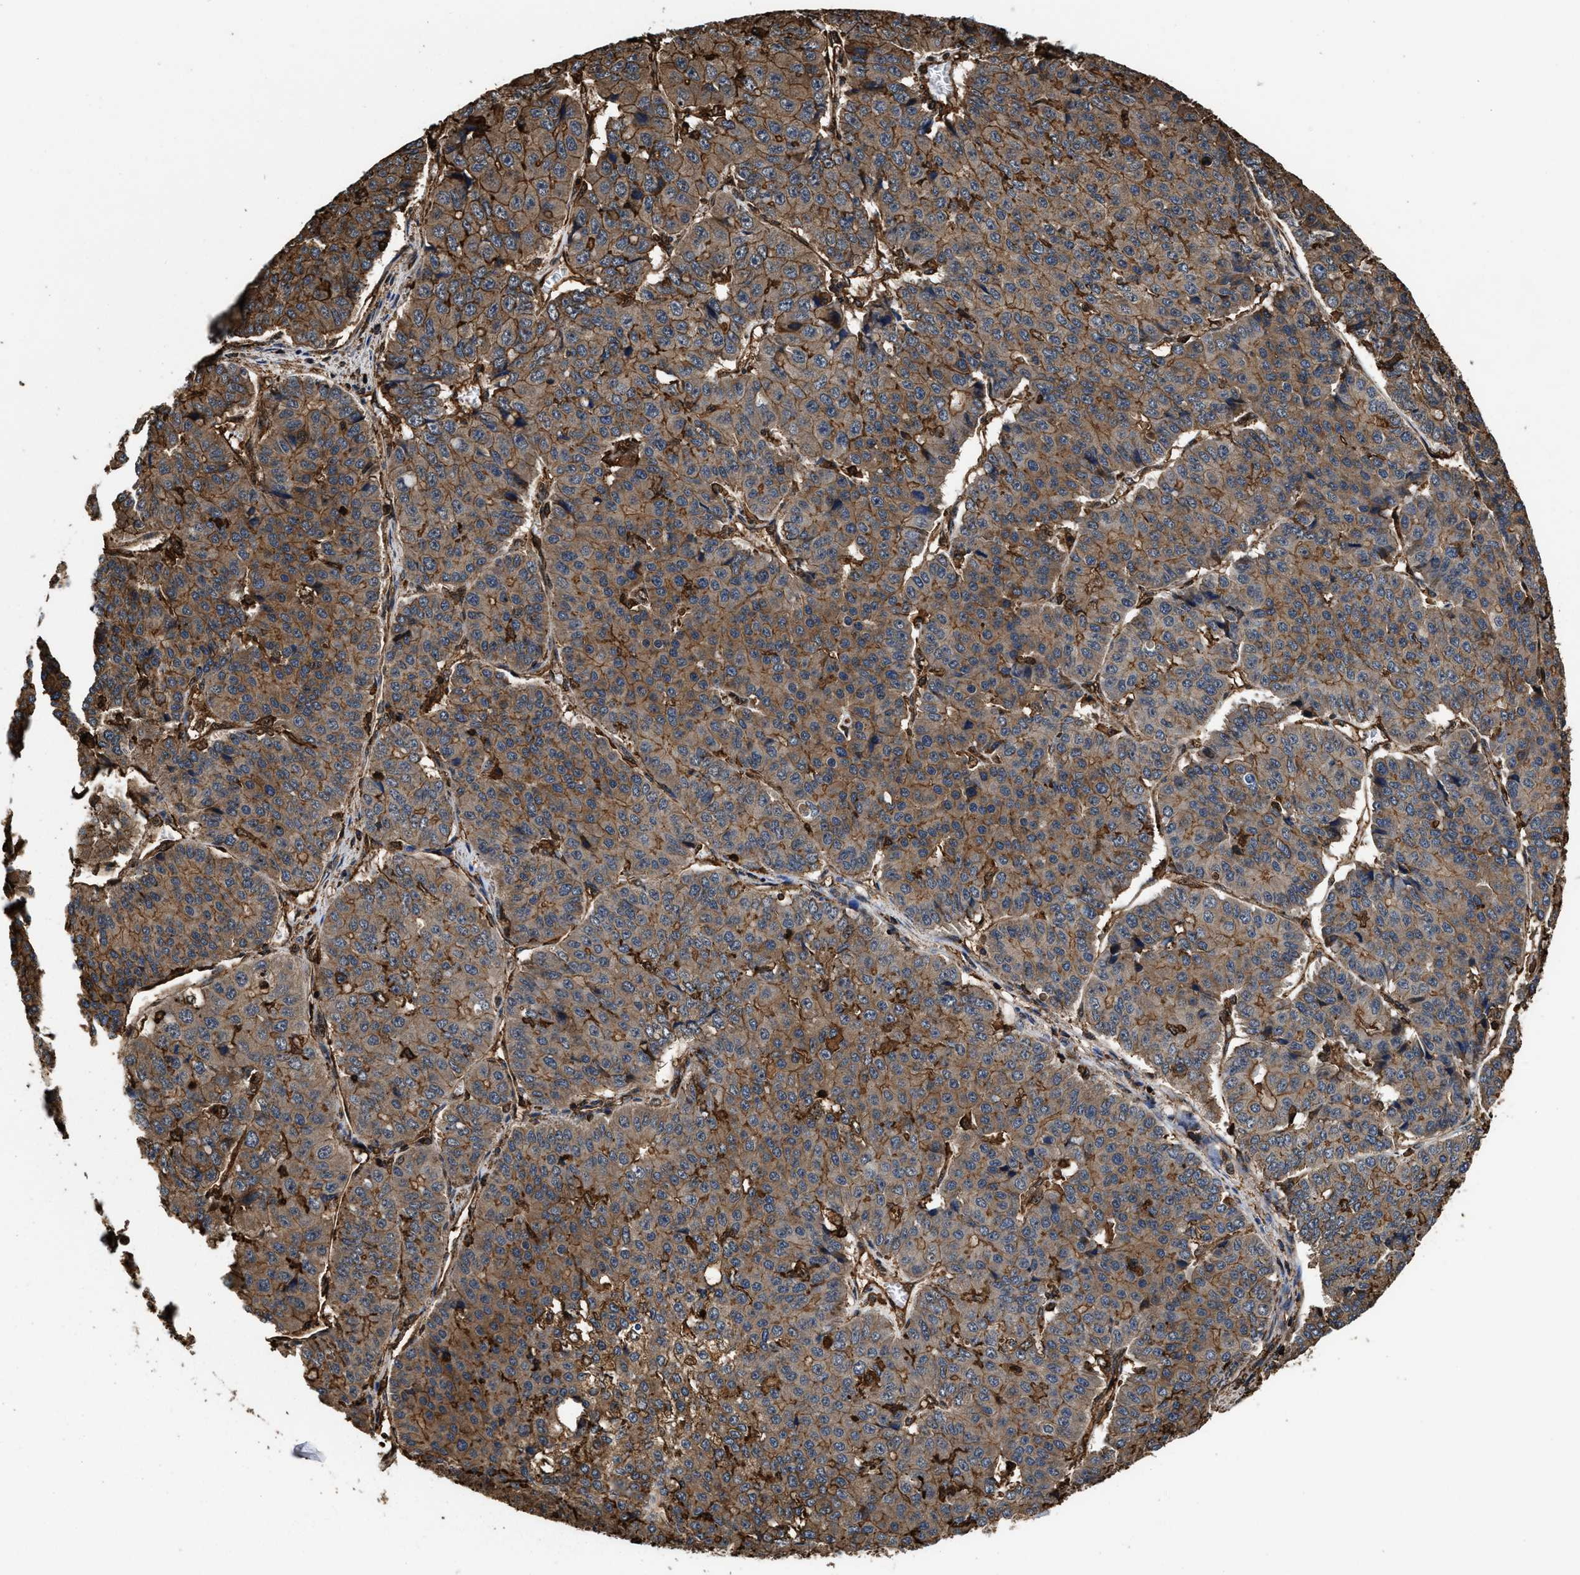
{"staining": {"intensity": "moderate", "quantity": ">75%", "location": "cytoplasmic/membranous"}, "tissue": "pancreatic cancer", "cell_type": "Tumor cells", "image_type": "cancer", "snomed": [{"axis": "morphology", "description": "Adenocarcinoma, NOS"}, {"axis": "topography", "description": "Pancreas"}], "caption": "This image exhibits adenocarcinoma (pancreatic) stained with IHC to label a protein in brown. The cytoplasmic/membranous of tumor cells show moderate positivity for the protein. Nuclei are counter-stained blue.", "gene": "KBTBD2", "patient": {"sex": "male", "age": 50}}